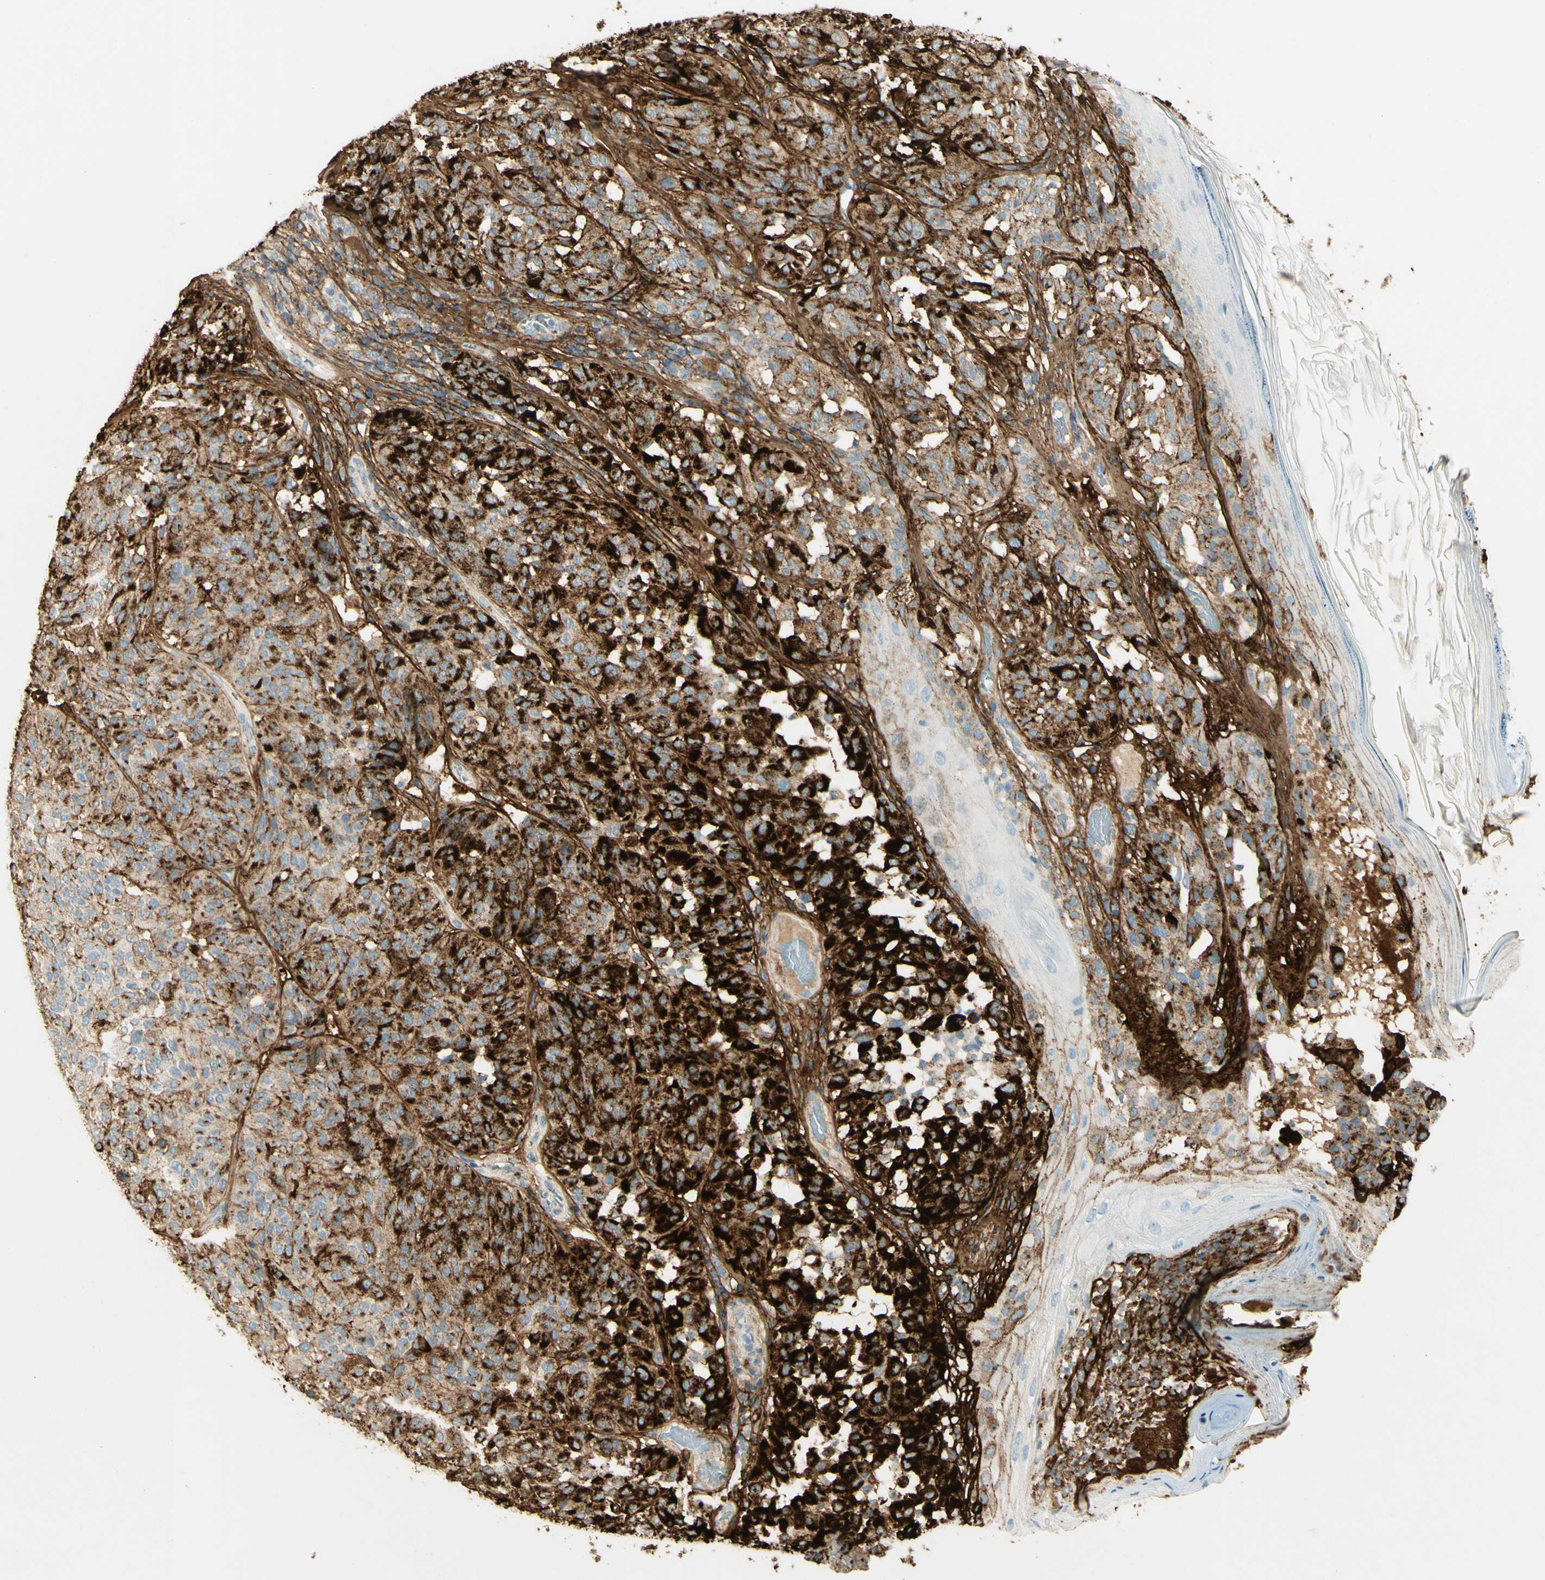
{"staining": {"intensity": "strong", "quantity": ">75%", "location": "cytoplasmic/membranous"}, "tissue": "melanoma", "cell_type": "Tumor cells", "image_type": "cancer", "snomed": [{"axis": "morphology", "description": "Malignant melanoma, NOS"}, {"axis": "topography", "description": "Skin"}], "caption": "Immunohistochemical staining of human malignant melanoma demonstrates strong cytoplasmic/membranous protein positivity in about >75% of tumor cells. Nuclei are stained in blue.", "gene": "TNN", "patient": {"sex": "female", "age": 46}}